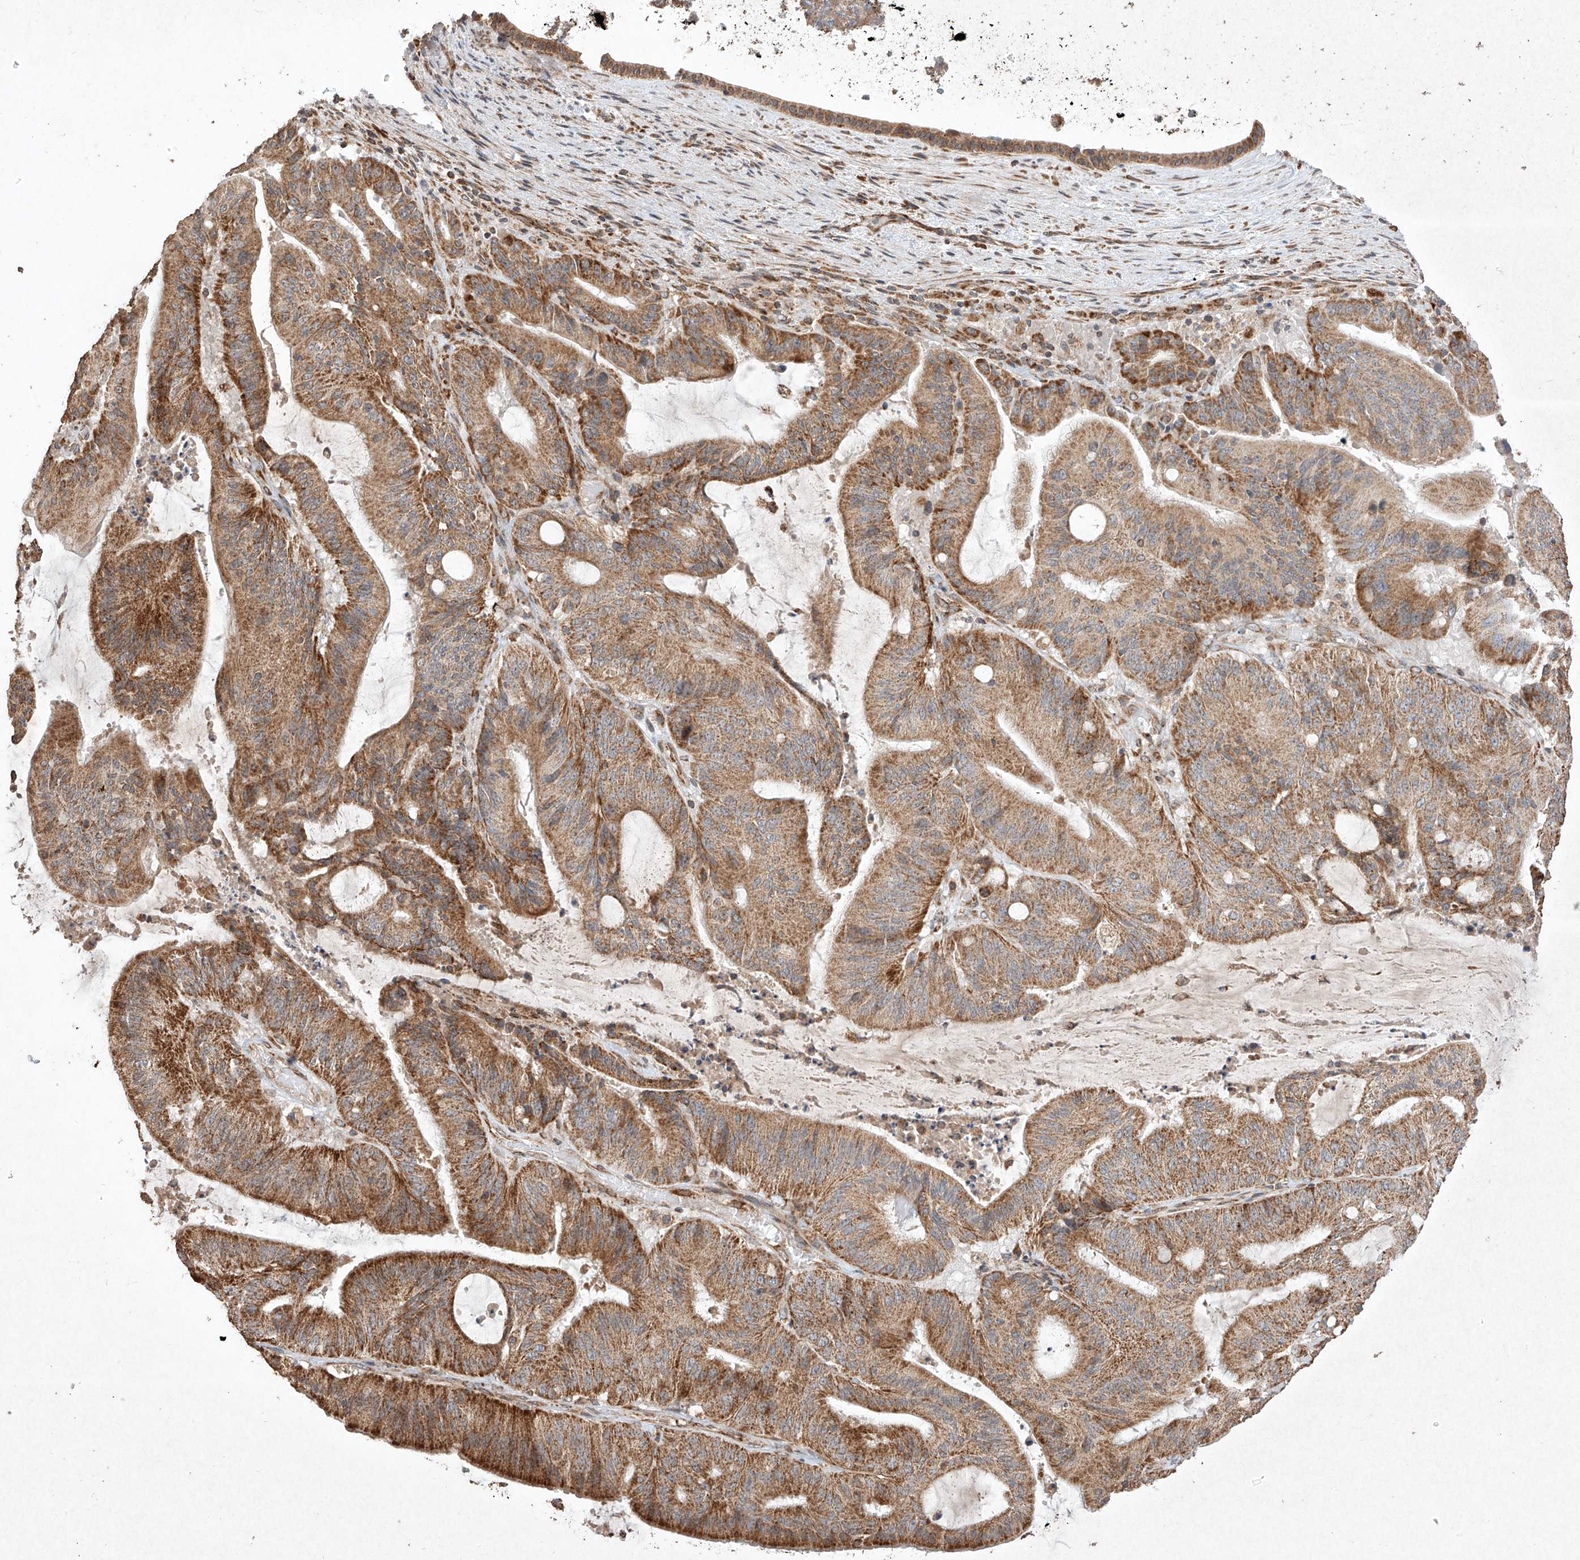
{"staining": {"intensity": "strong", "quantity": ">75%", "location": "cytoplasmic/membranous"}, "tissue": "liver cancer", "cell_type": "Tumor cells", "image_type": "cancer", "snomed": [{"axis": "morphology", "description": "Normal tissue, NOS"}, {"axis": "morphology", "description": "Cholangiocarcinoma"}, {"axis": "topography", "description": "Liver"}, {"axis": "topography", "description": "Peripheral nerve tissue"}], "caption": "Protein expression analysis of human liver cancer reveals strong cytoplasmic/membranous positivity in about >75% of tumor cells.", "gene": "SEMA3B", "patient": {"sex": "female", "age": 73}}